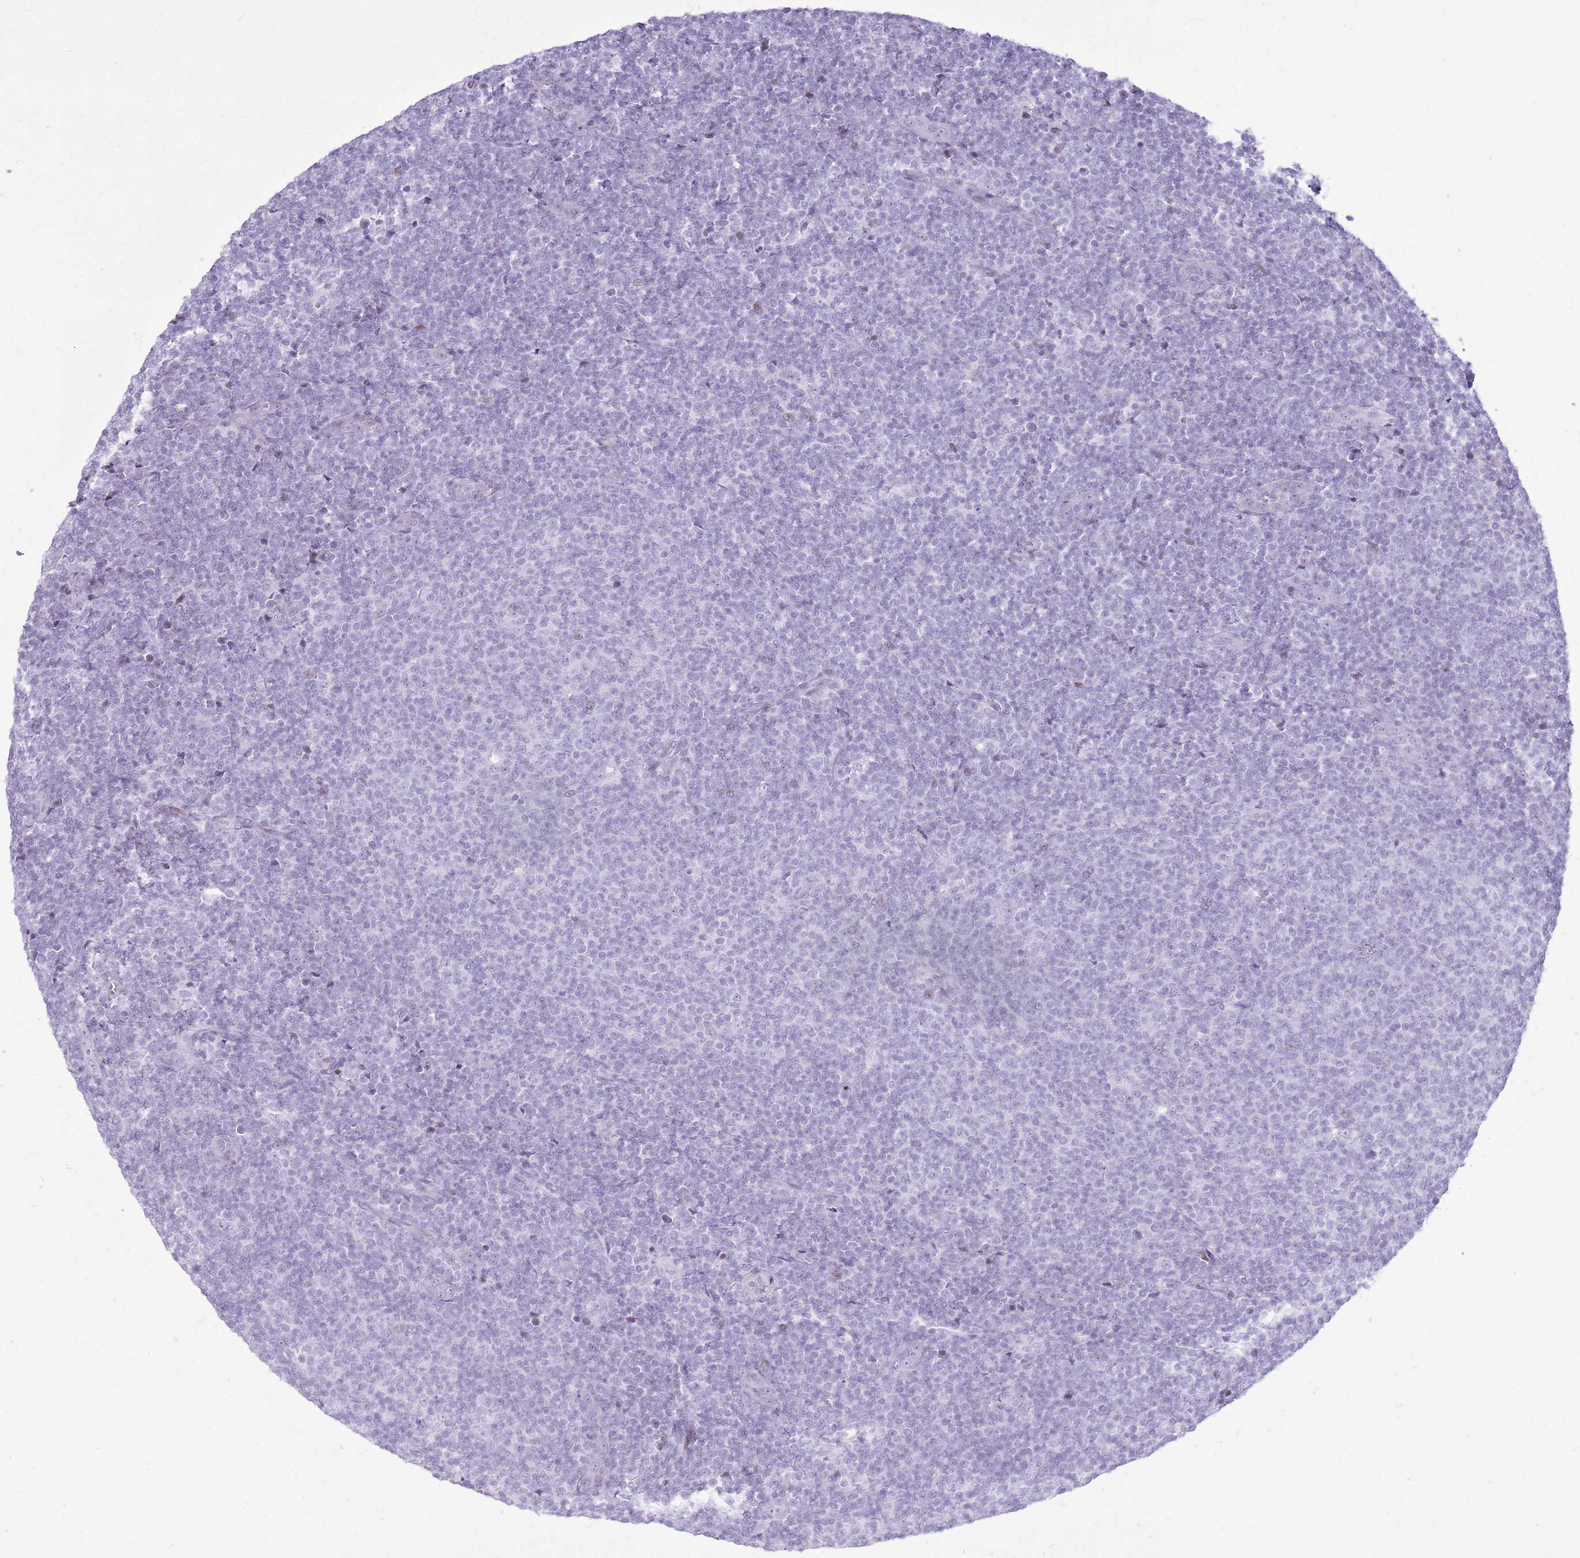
{"staining": {"intensity": "negative", "quantity": "none", "location": "none"}, "tissue": "lymphoma", "cell_type": "Tumor cells", "image_type": "cancer", "snomed": [{"axis": "morphology", "description": "Malignant lymphoma, non-Hodgkin's type, Low grade"}, {"axis": "topography", "description": "Lymph node"}], "caption": "Lymphoma stained for a protein using IHC displays no staining tumor cells.", "gene": "ASIP", "patient": {"sex": "male", "age": 66}}